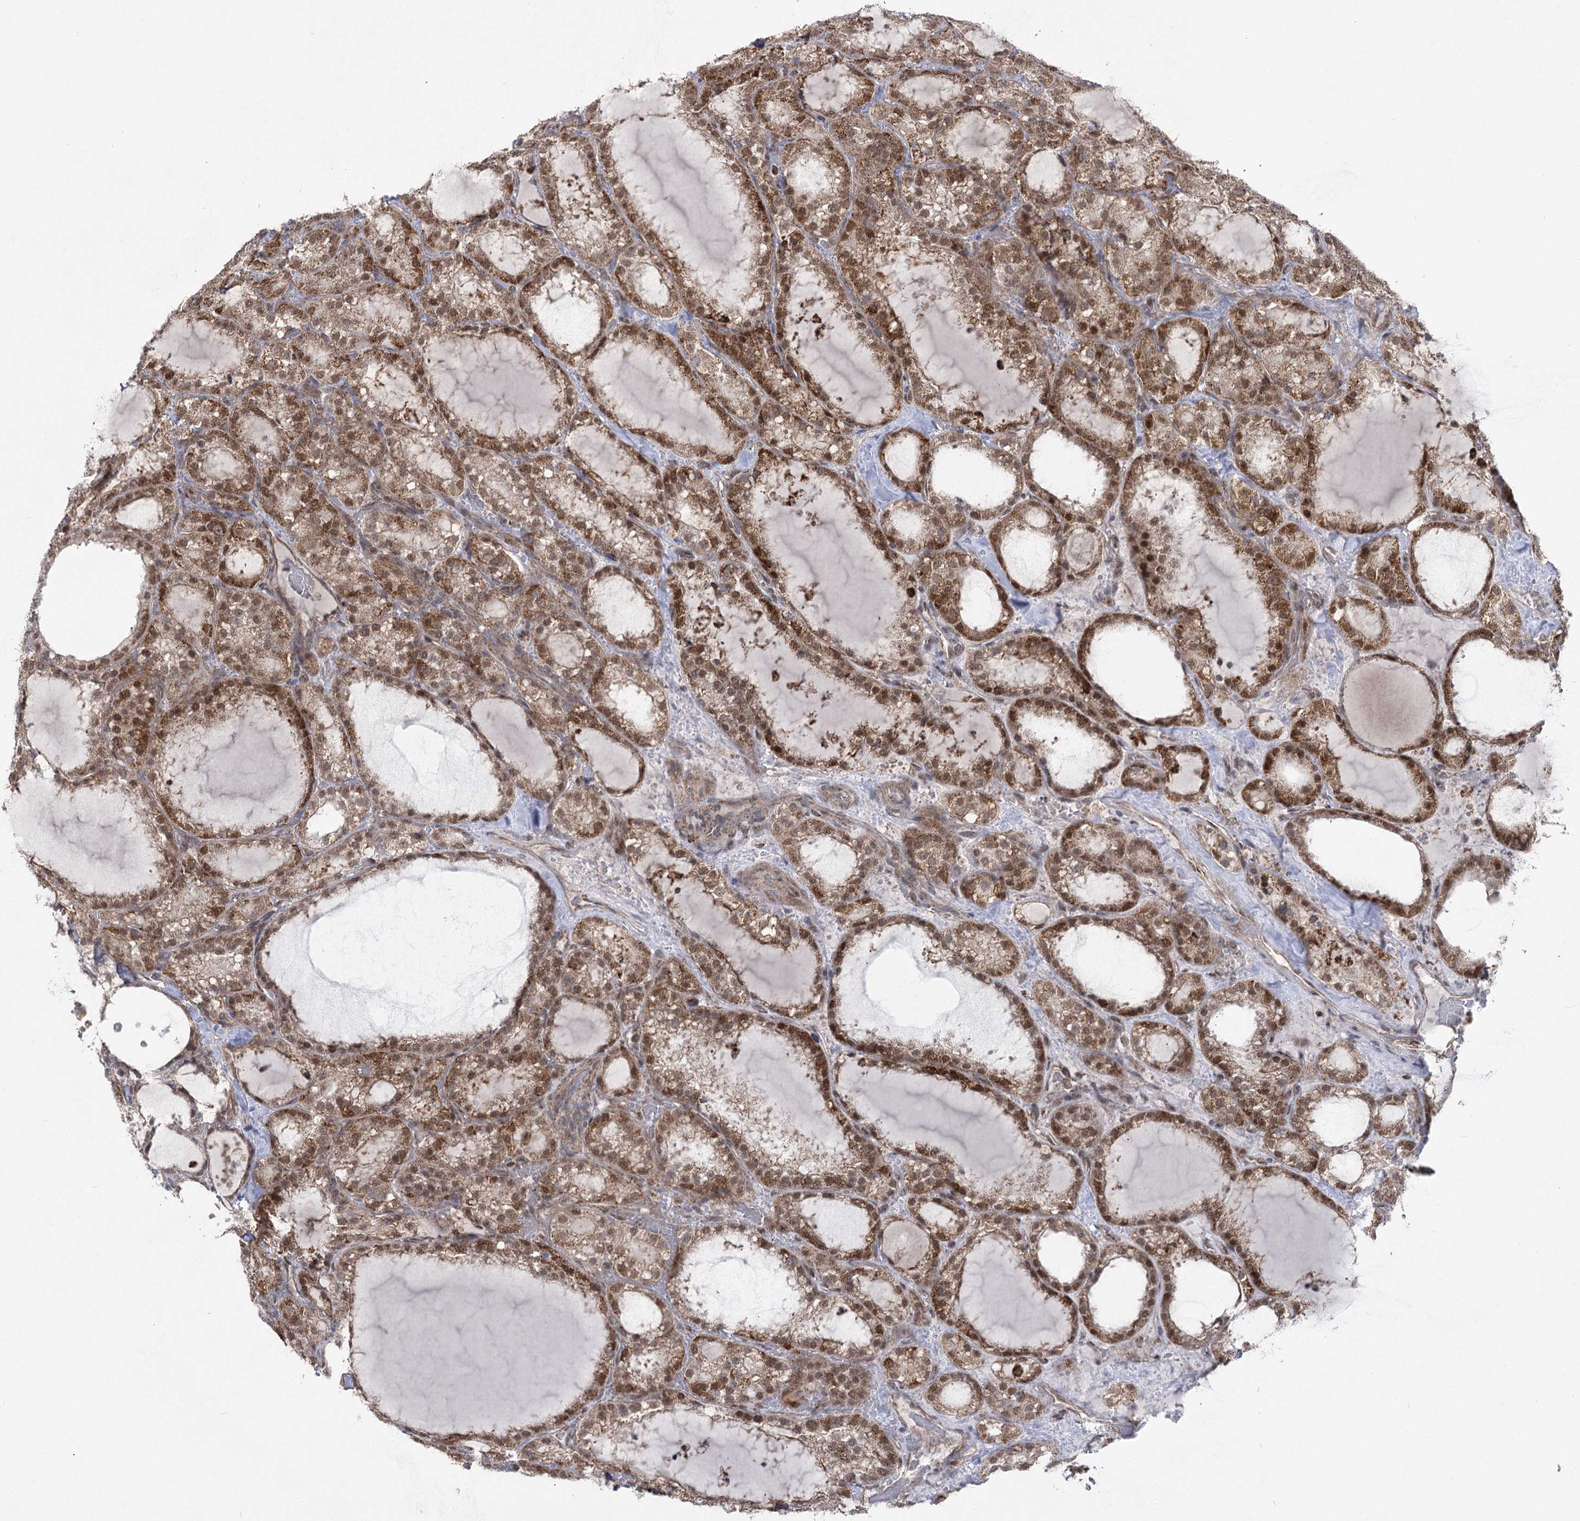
{"staining": {"intensity": "strong", "quantity": ">75%", "location": "cytoplasmic/membranous,nuclear"}, "tissue": "thyroid cancer", "cell_type": "Tumor cells", "image_type": "cancer", "snomed": [{"axis": "morphology", "description": "Papillary adenocarcinoma, NOS"}, {"axis": "topography", "description": "Thyroid gland"}], "caption": "Thyroid papillary adenocarcinoma was stained to show a protein in brown. There is high levels of strong cytoplasmic/membranous and nuclear expression in about >75% of tumor cells.", "gene": "SLC4A1AP", "patient": {"sex": "male", "age": 77}}